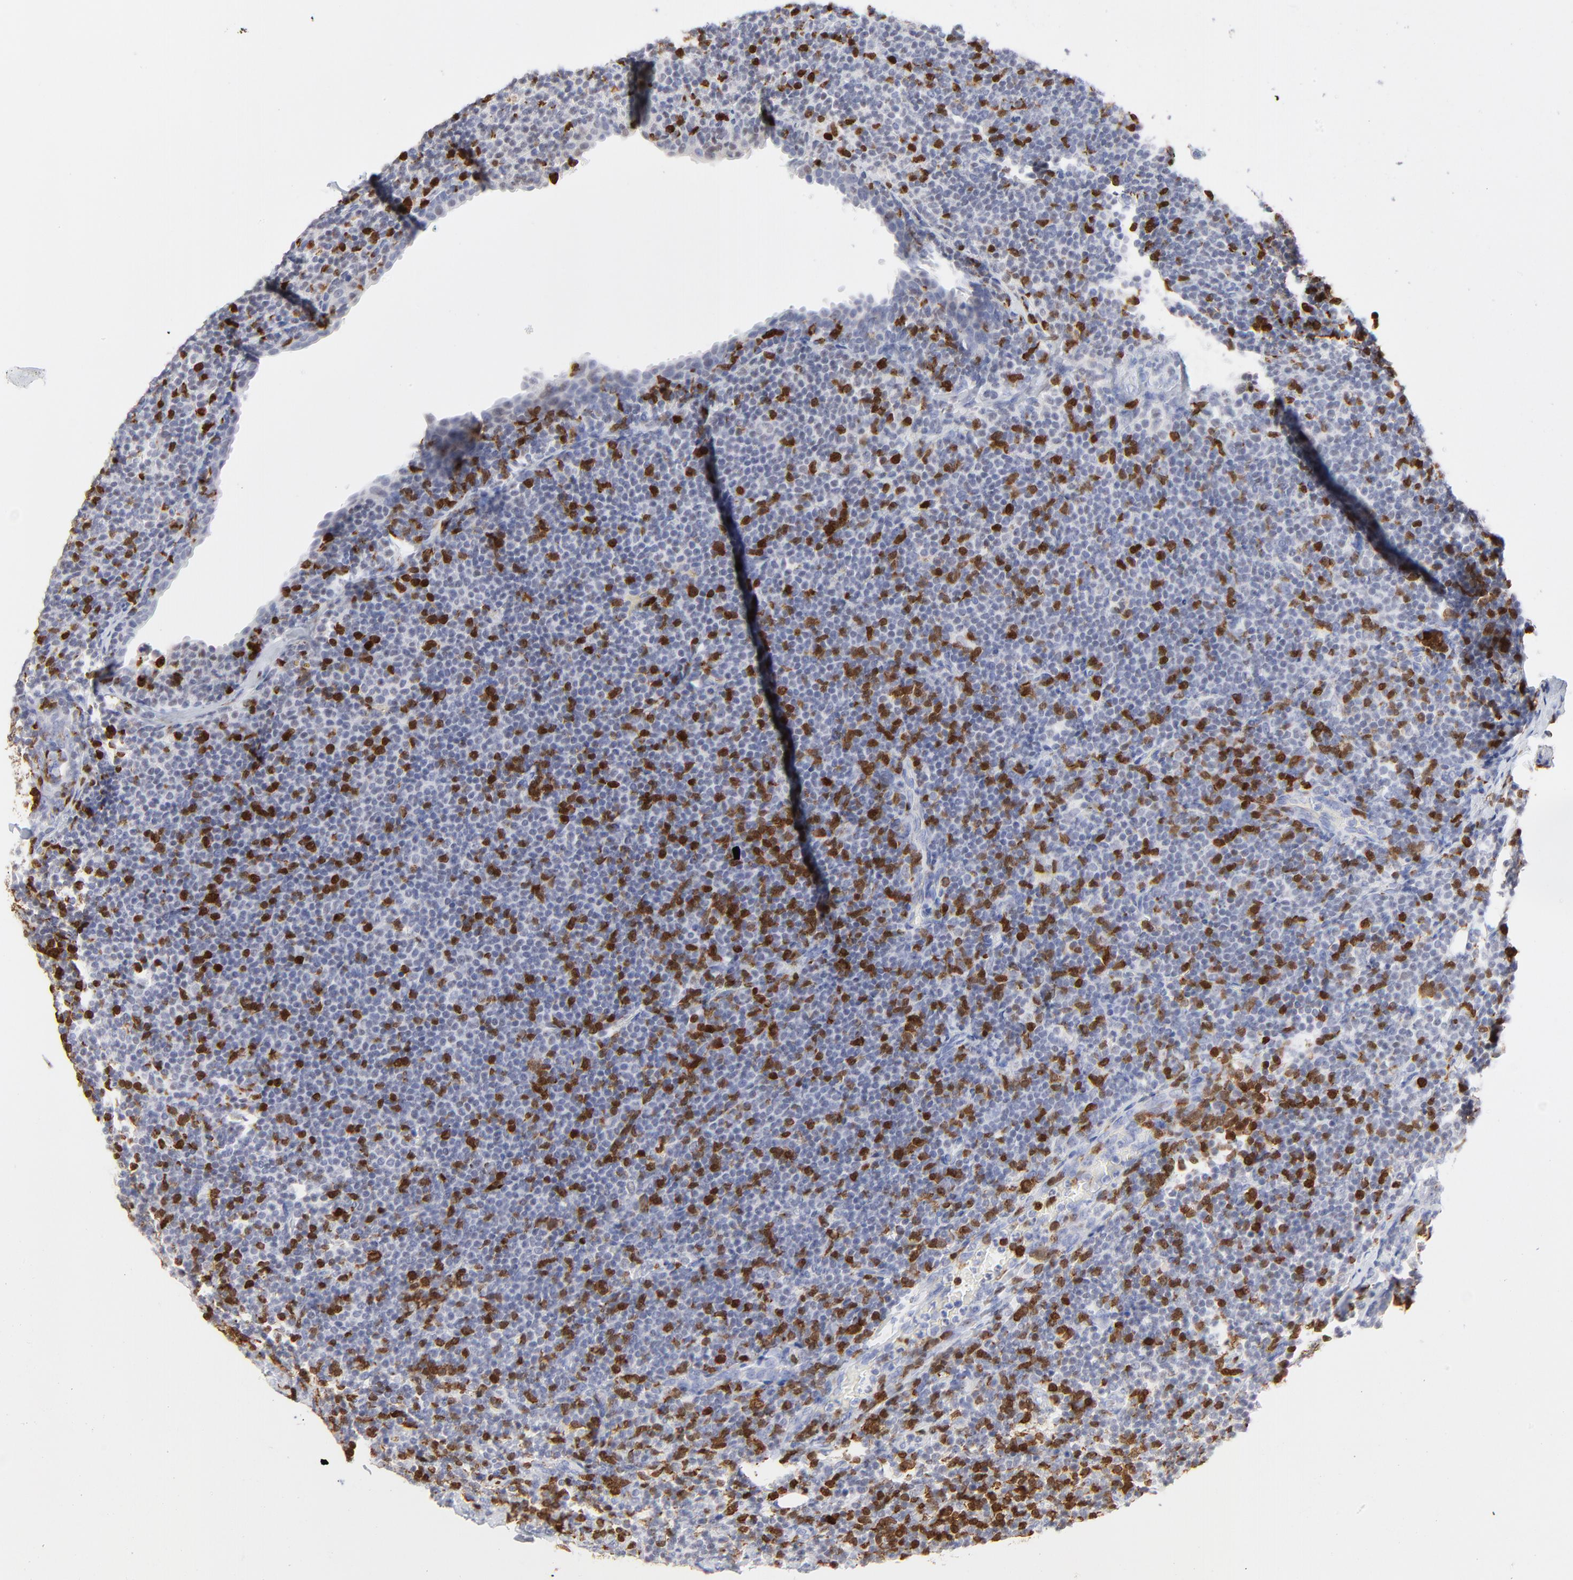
{"staining": {"intensity": "strong", "quantity": "<25%", "location": "nuclear"}, "tissue": "lymph node", "cell_type": "Germinal center cells", "image_type": "normal", "snomed": [{"axis": "morphology", "description": "Normal tissue, NOS"}, {"axis": "morphology", "description": "Uncertain malignant potential"}, {"axis": "topography", "description": "Lymph node"}, {"axis": "topography", "description": "Salivary gland, NOS"}], "caption": "High-power microscopy captured an immunohistochemistry photomicrograph of benign lymph node, revealing strong nuclear expression in approximately <25% of germinal center cells. (Stains: DAB (3,3'-diaminobenzidine) in brown, nuclei in blue, Microscopy: brightfield microscopy at high magnification).", "gene": "ZAP70", "patient": {"sex": "female", "age": 51}}